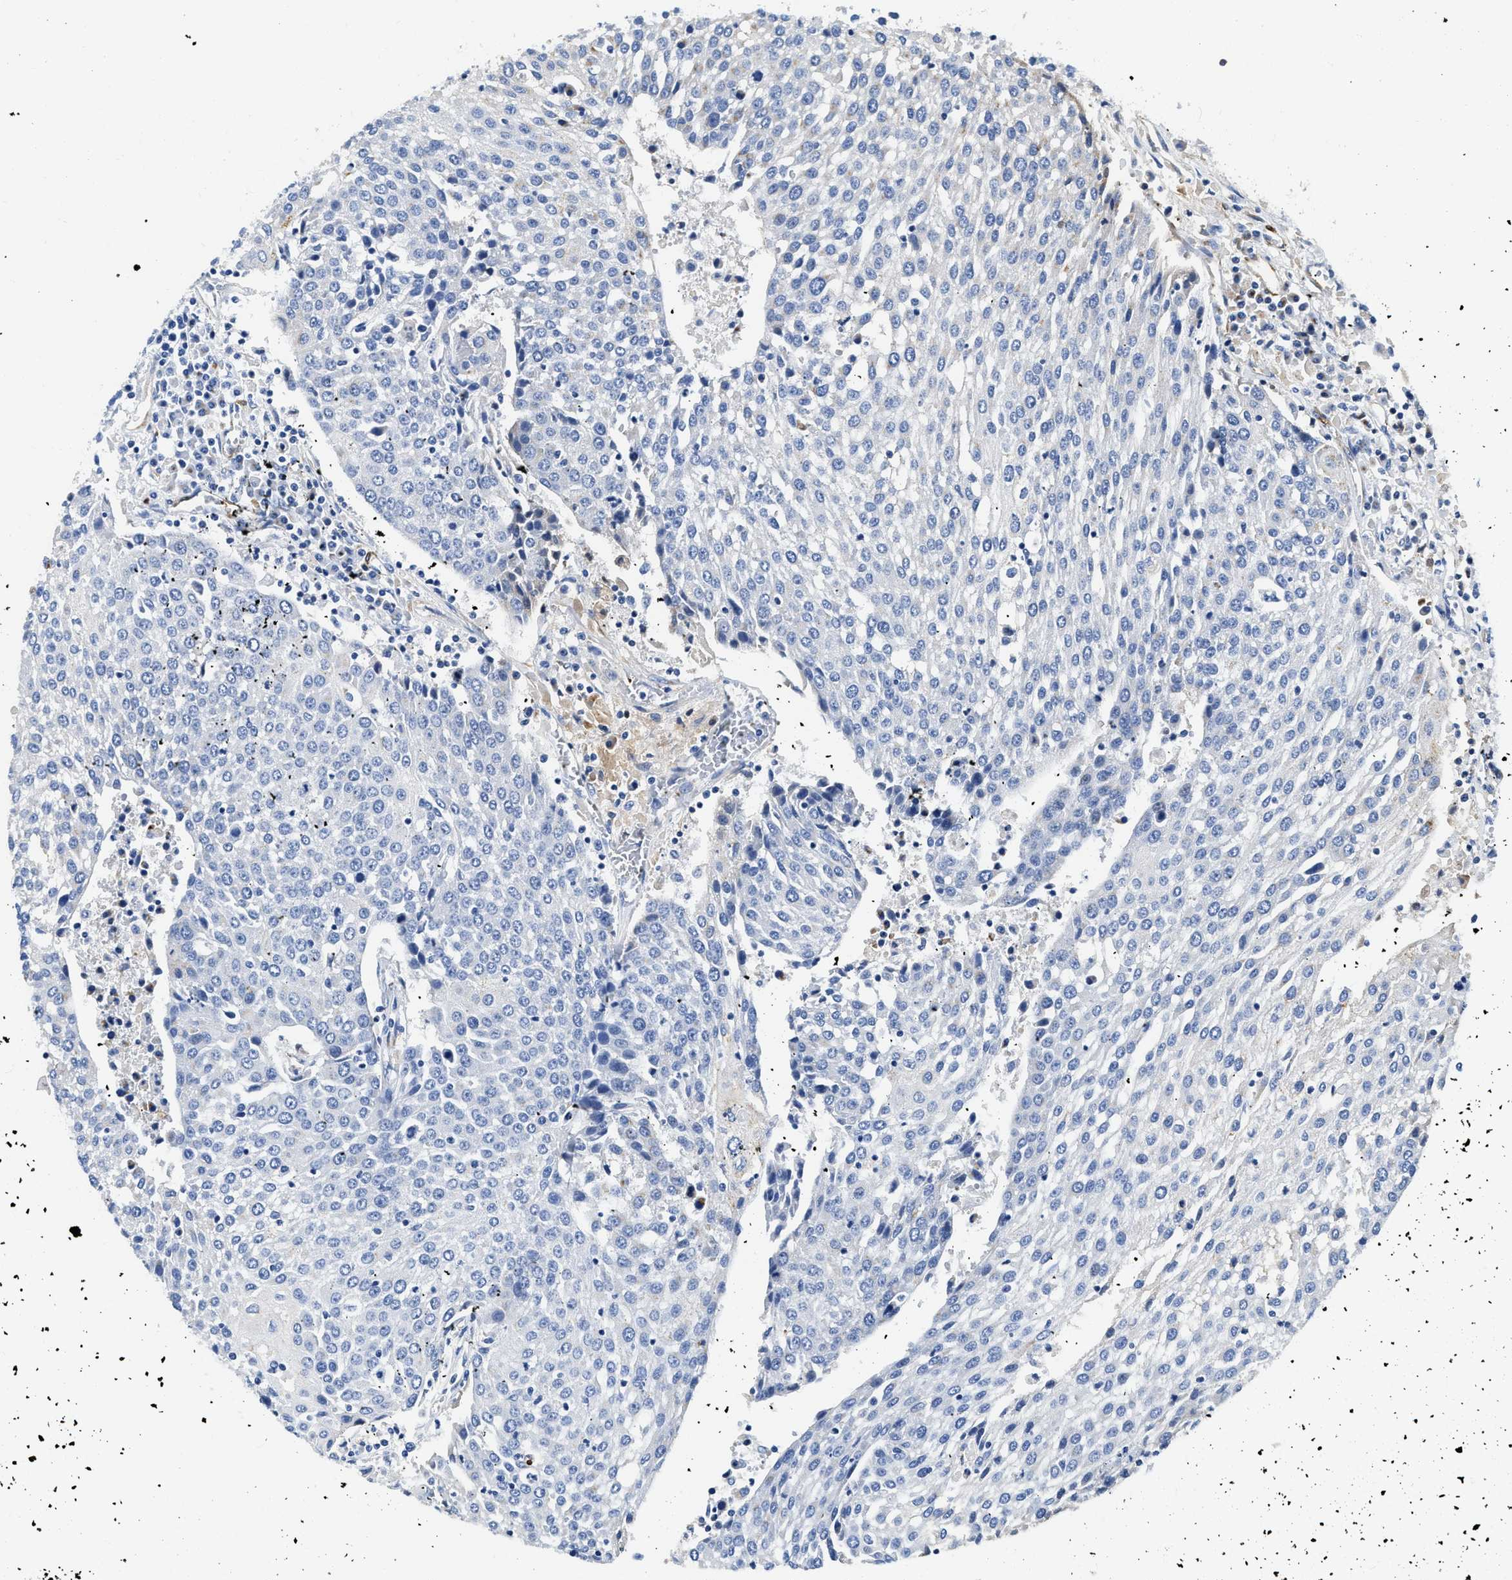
{"staining": {"intensity": "negative", "quantity": "none", "location": "none"}, "tissue": "urothelial cancer", "cell_type": "Tumor cells", "image_type": "cancer", "snomed": [{"axis": "morphology", "description": "Urothelial carcinoma, High grade"}, {"axis": "topography", "description": "Urinary bladder"}], "caption": "Urothelial carcinoma (high-grade) was stained to show a protein in brown. There is no significant expression in tumor cells.", "gene": "TVP23B", "patient": {"sex": "female", "age": 85}}